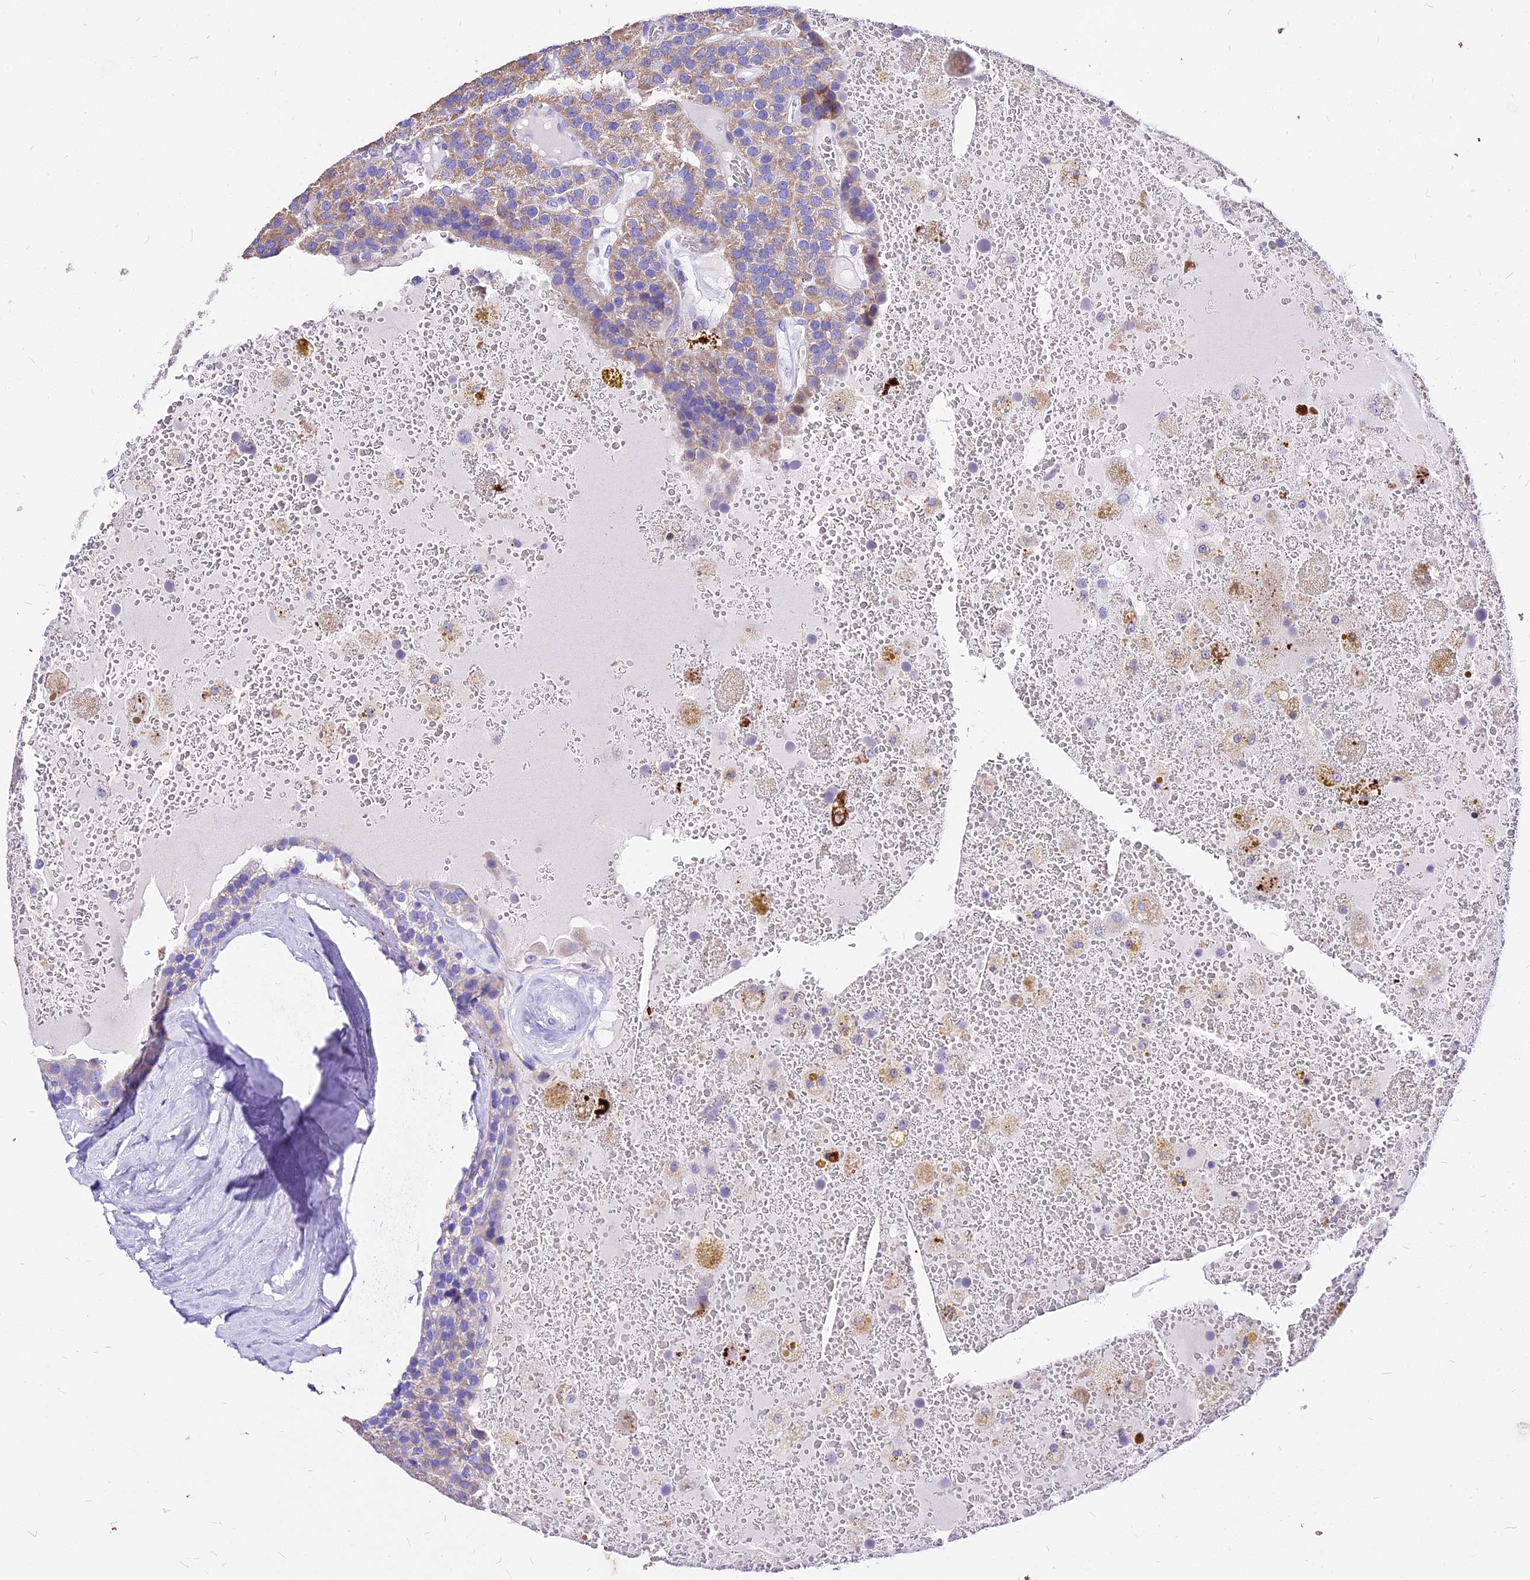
{"staining": {"intensity": "weak", "quantity": "25%-75%", "location": "cytoplasmic/membranous"}, "tissue": "parathyroid gland", "cell_type": "Glandular cells", "image_type": "normal", "snomed": [{"axis": "morphology", "description": "Normal tissue, NOS"}, {"axis": "morphology", "description": "Adenoma, NOS"}, {"axis": "topography", "description": "Parathyroid gland"}], "caption": "Immunohistochemistry staining of normal parathyroid gland, which exhibits low levels of weak cytoplasmic/membranous positivity in about 25%-75% of glandular cells indicating weak cytoplasmic/membranous protein positivity. The staining was performed using DAB (brown) for protein detection and nuclei were counterstained in hematoxylin (blue).", "gene": "CARD18", "patient": {"sex": "female", "age": 86}}